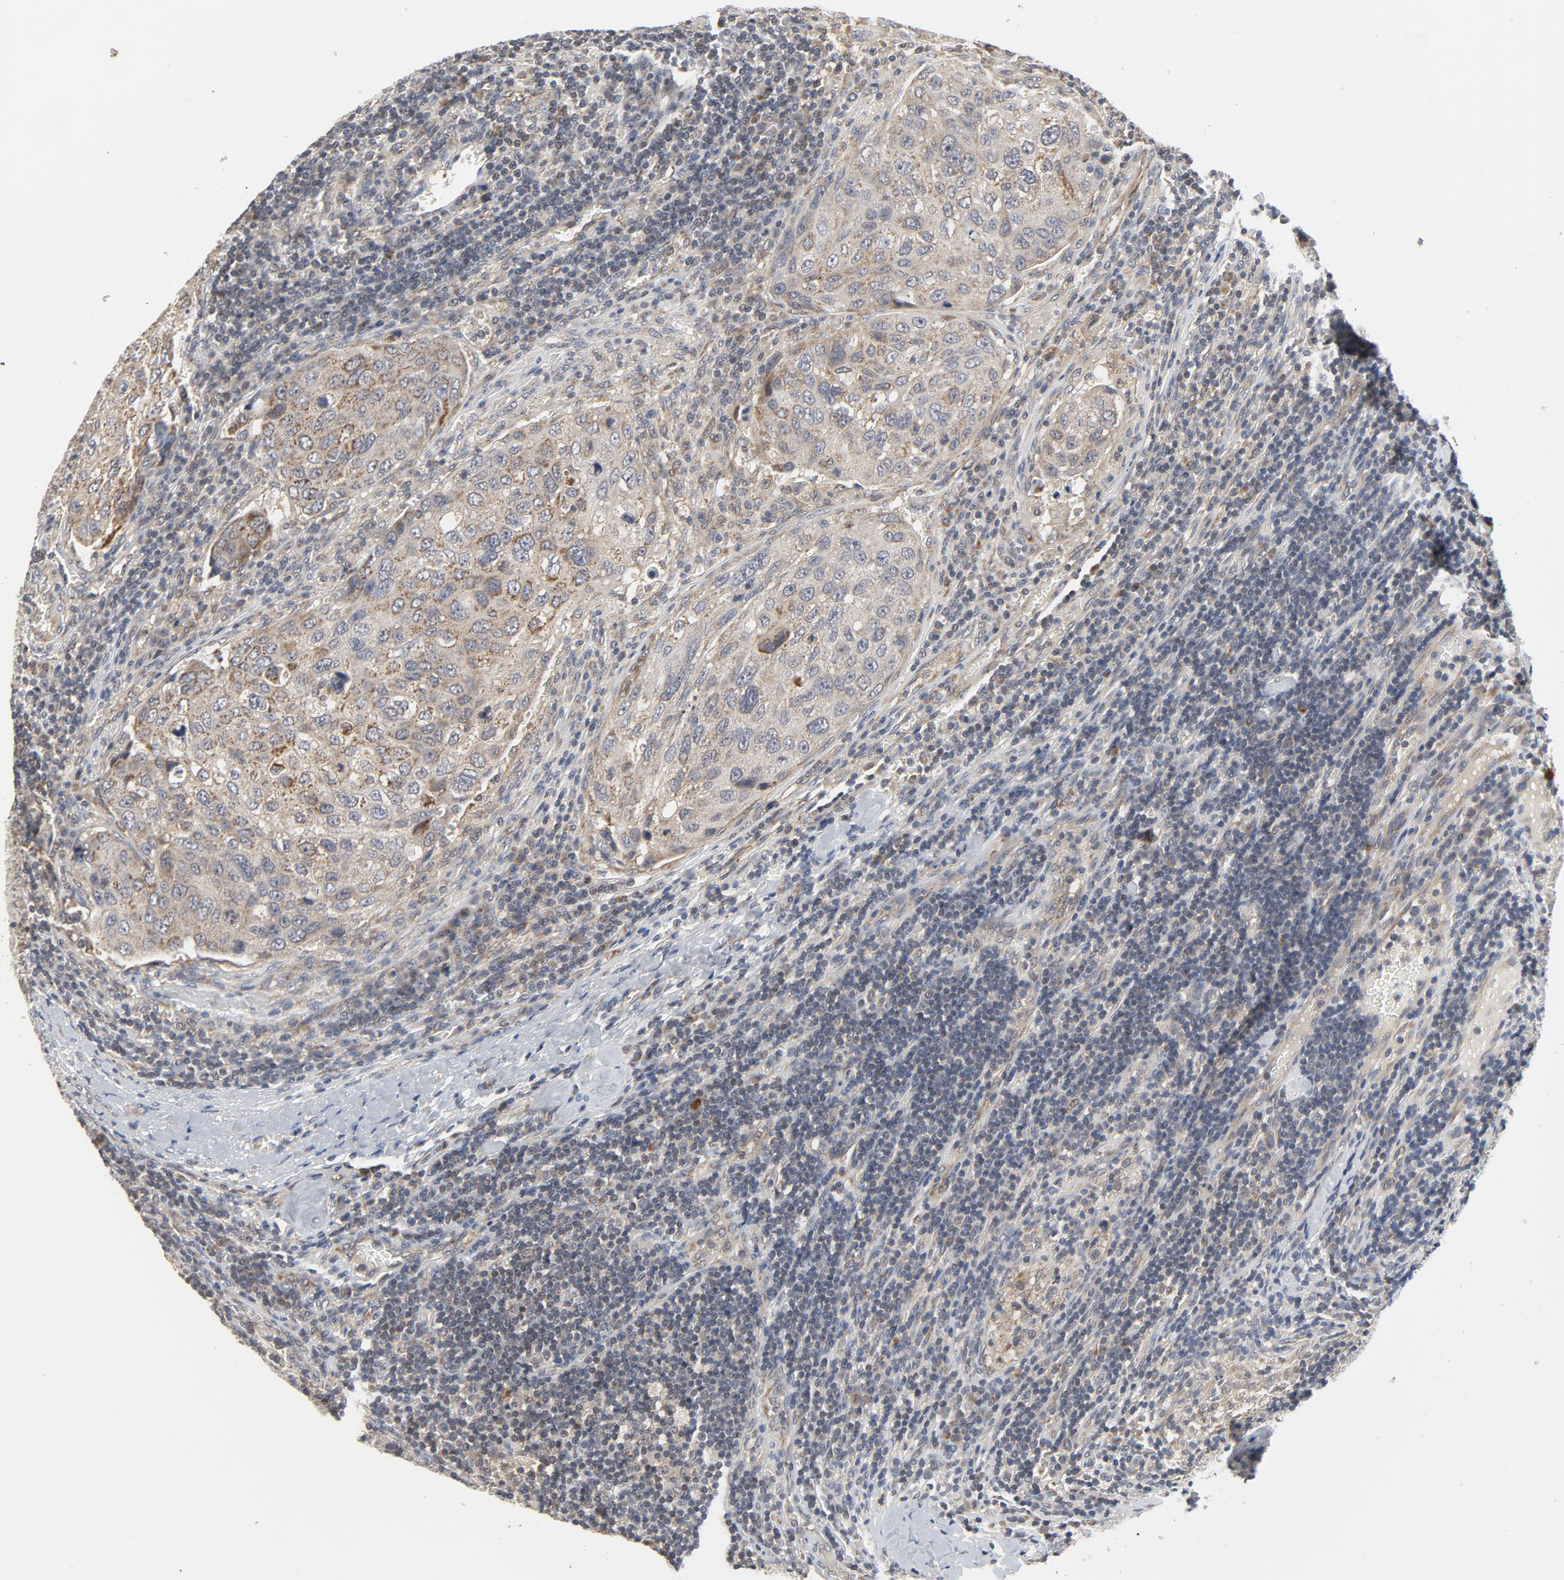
{"staining": {"intensity": "moderate", "quantity": ">75%", "location": "cytoplasmic/membranous"}, "tissue": "urothelial cancer", "cell_type": "Tumor cells", "image_type": "cancer", "snomed": [{"axis": "morphology", "description": "Urothelial carcinoma, High grade"}, {"axis": "topography", "description": "Lymph node"}, {"axis": "topography", "description": "Urinary bladder"}], "caption": "IHC micrograph of neoplastic tissue: urothelial carcinoma (high-grade) stained using IHC displays medium levels of moderate protein expression localized specifically in the cytoplasmic/membranous of tumor cells, appearing as a cytoplasmic/membranous brown color.", "gene": "C14orf119", "patient": {"sex": "male", "age": 51}}